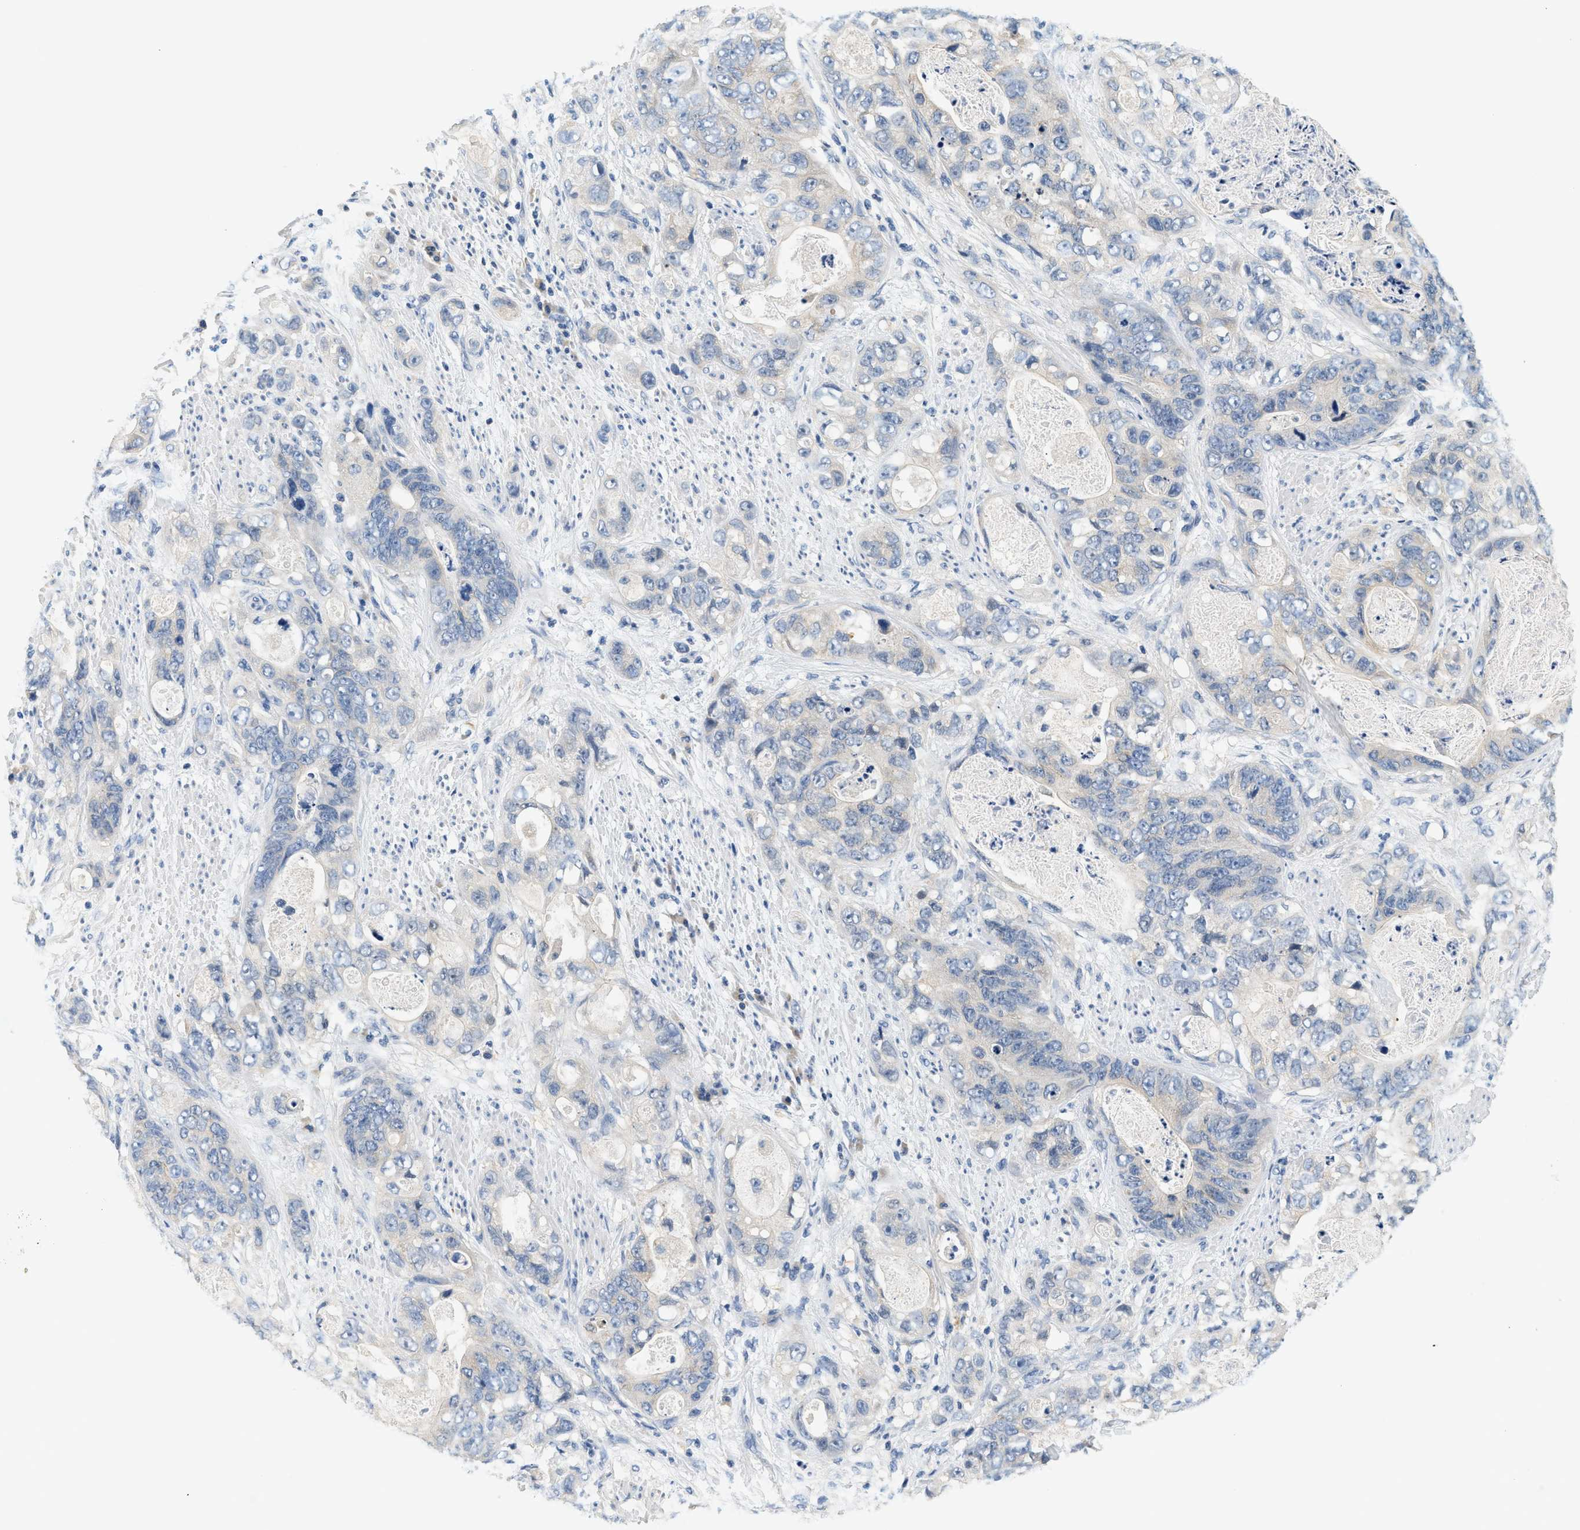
{"staining": {"intensity": "negative", "quantity": "none", "location": "none"}, "tissue": "stomach cancer", "cell_type": "Tumor cells", "image_type": "cancer", "snomed": [{"axis": "morphology", "description": "Adenocarcinoma, NOS"}, {"axis": "topography", "description": "Stomach"}], "caption": "DAB (3,3'-diaminobenzidine) immunohistochemical staining of human stomach adenocarcinoma demonstrates no significant positivity in tumor cells.", "gene": "SLC35E1", "patient": {"sex": "female", "age": 89}}